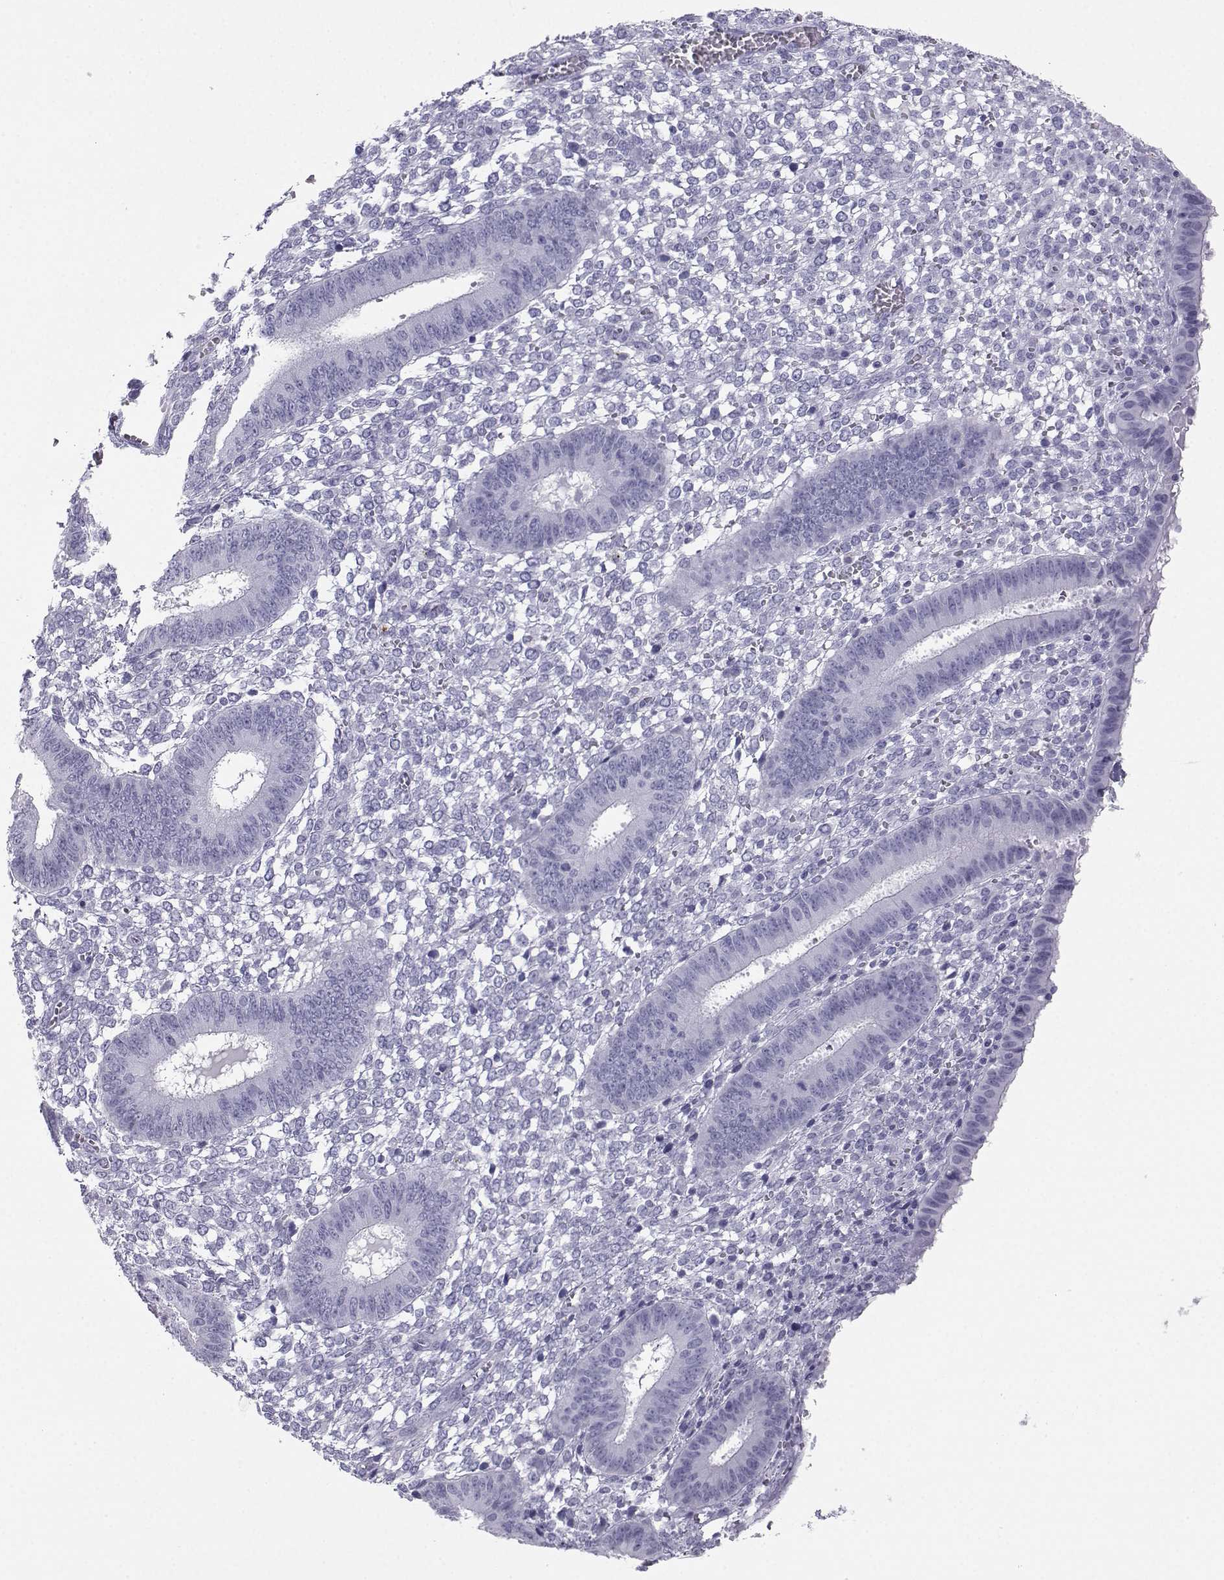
{"staining": {"intensity": "negative", "quantity": "none", "location": "none"}, "tissue": "endometrium", "cell_type": "Cells in endometrial stroma", "image_type": "normal", "snomed": [{"axis": "morphology", "description": "Normal tissue, NOS"}, {"axis": "topography", "description": "Endometrium"}], "caption": "High magnification brightfield microscopy of normal endometrium stained with DAB (brown) and counterstained with hematoxylin (blue): cells in endometrial stroma show no significant expression. (DAB immunohistochemistry (IHC) with hematoxylin counter stain).", "gene": "SST", "patient": {"sex": "female", "age": 42}}